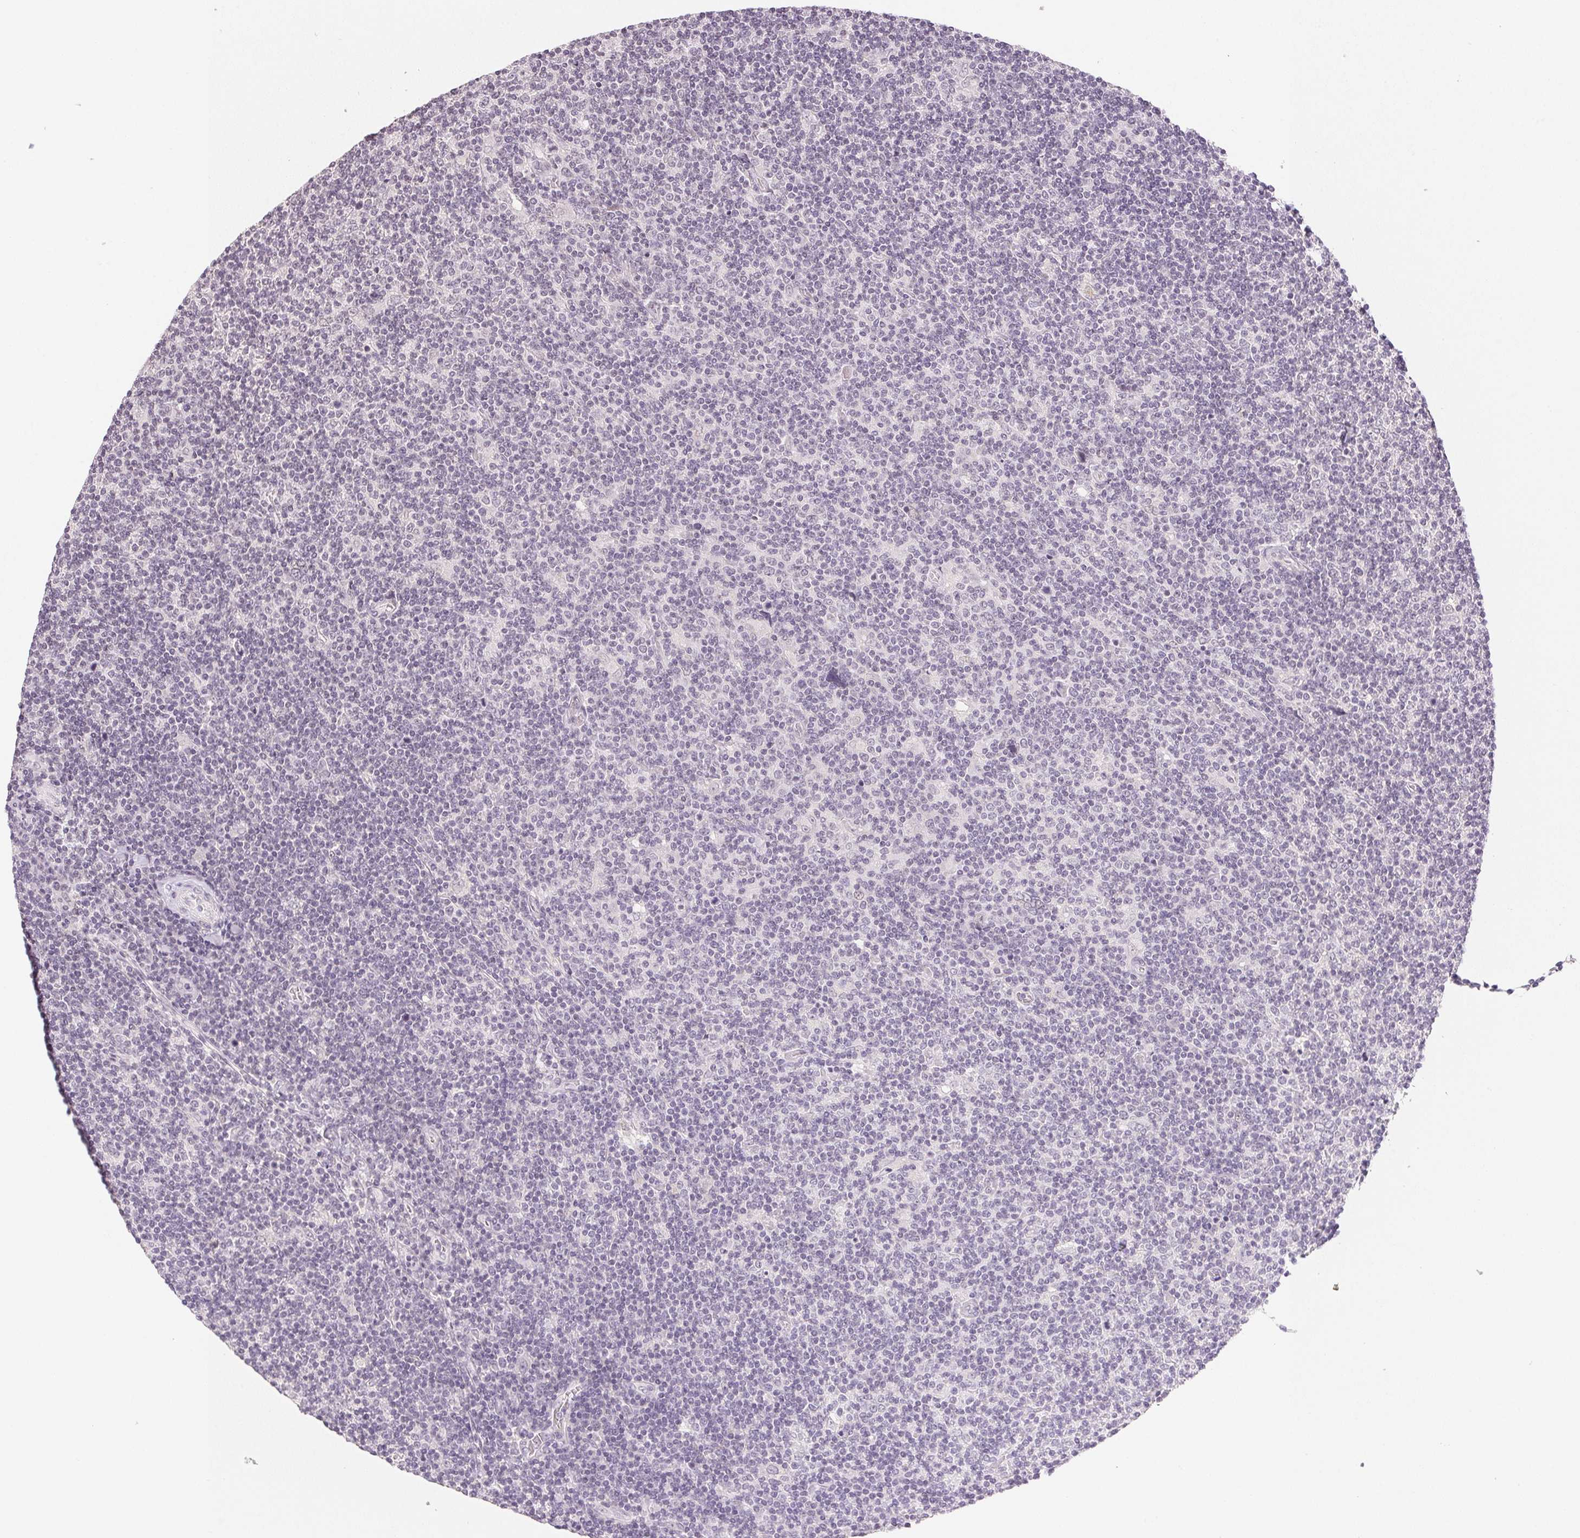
{"staining": {"intensity": "negative", "quantity": "none", "location": "none"}, "tissue": "lymphoma", "cell_type": "Tumor cells", "image_type": "cancer", "snomed": [{"axis": "morphology", "description": "Hodgkin's disease, NOS"}, {"axis": "topography", "description": "Lymph node"}], "caption": "This is an immunohistochemistry (IHC) histopathology image of lymphoma. There is no staining in tumor cells.", "gene": "SMTN", "patient": {"sex": "male", "age": 40}}